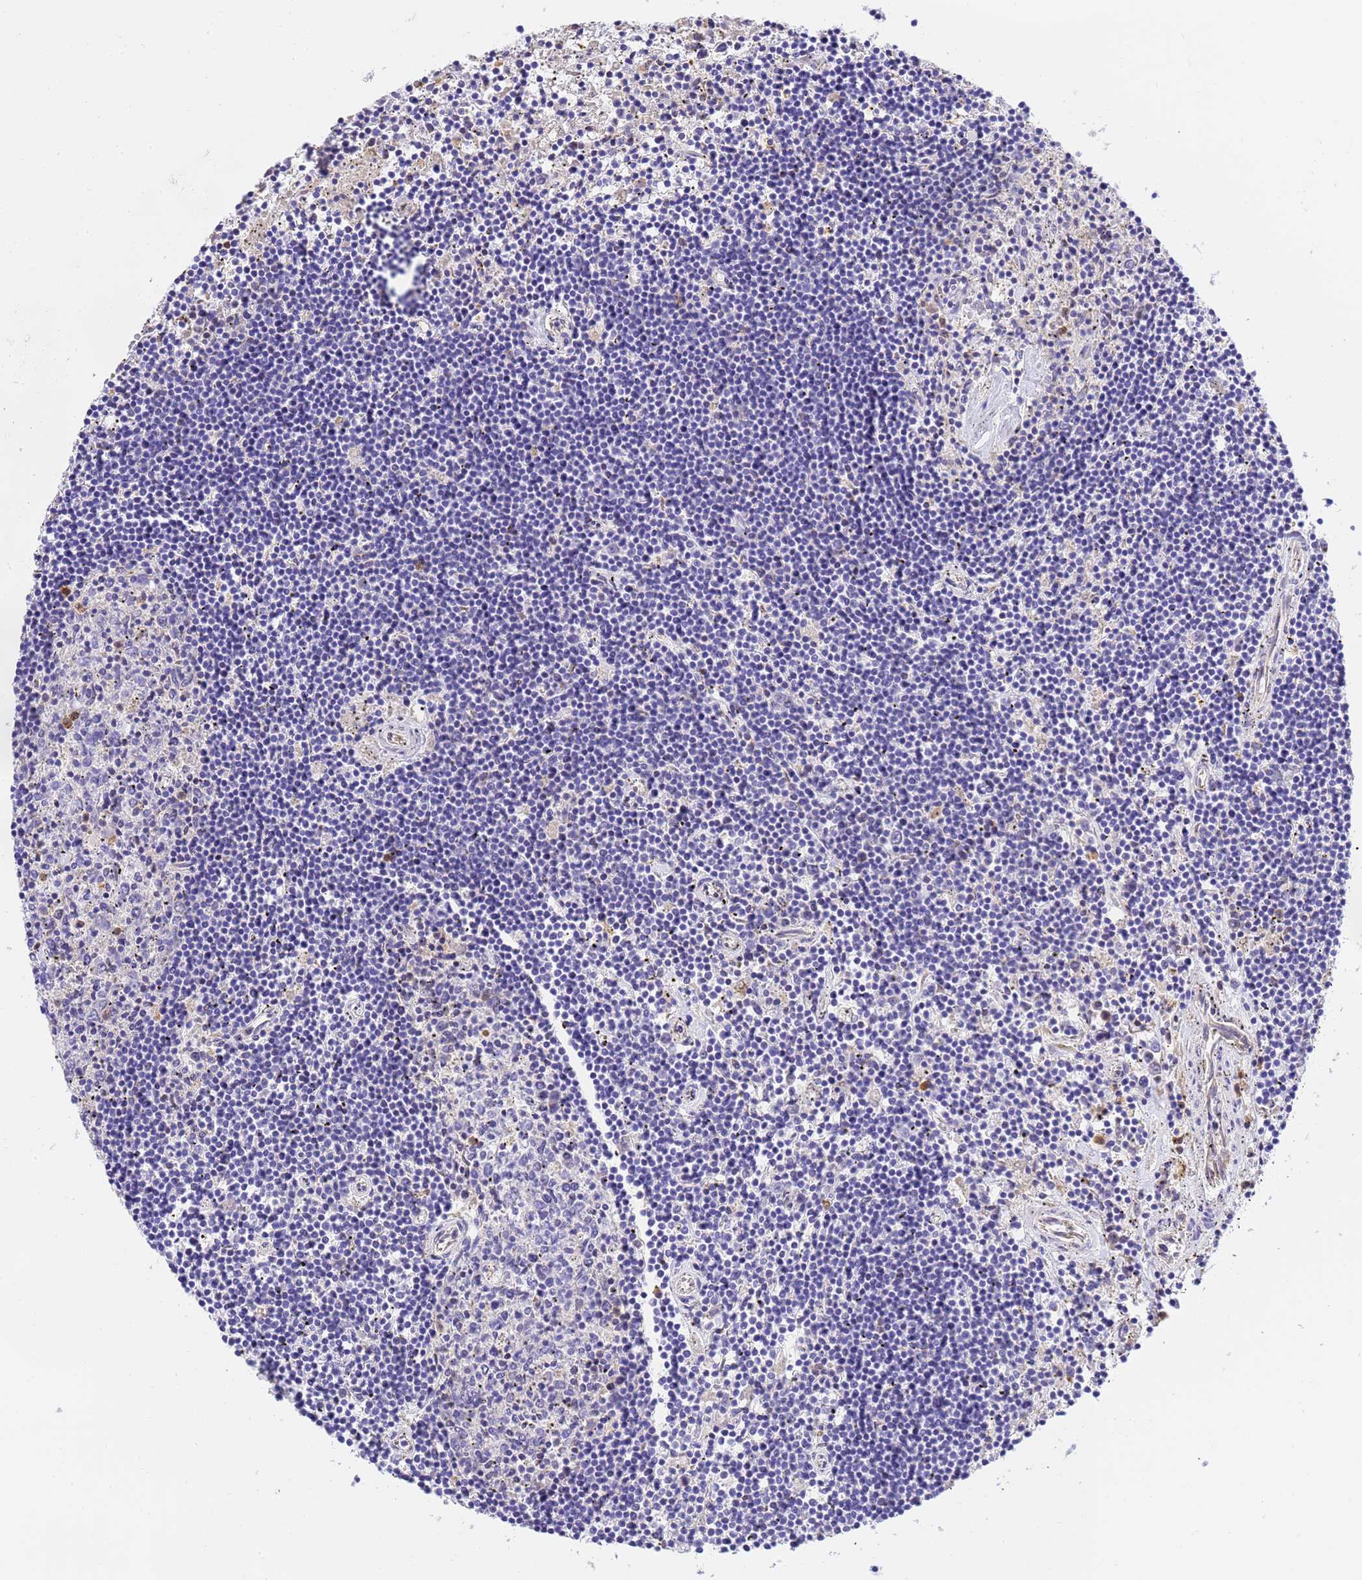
{"staining": {"intensity": "negative", "quantity": "none", "location": "none"}, "tissue": "lymphoma", "cell_type": "Tumor cells", "image_type": "cancer", "snomed": [{"axis": "morphology", "description": "Malignant lymphoma, non-Hodgkin's type, Low grade"}, {"axis": "topography", "description": "Spleen"}], "caption": "Image shows no protein expression in tumor cells of malignant lymphoma, non-Hodgkin's type (low-grade) tissue.", "gene": "RHBDD3", "patient": {"sex": "male", "age": 76}}